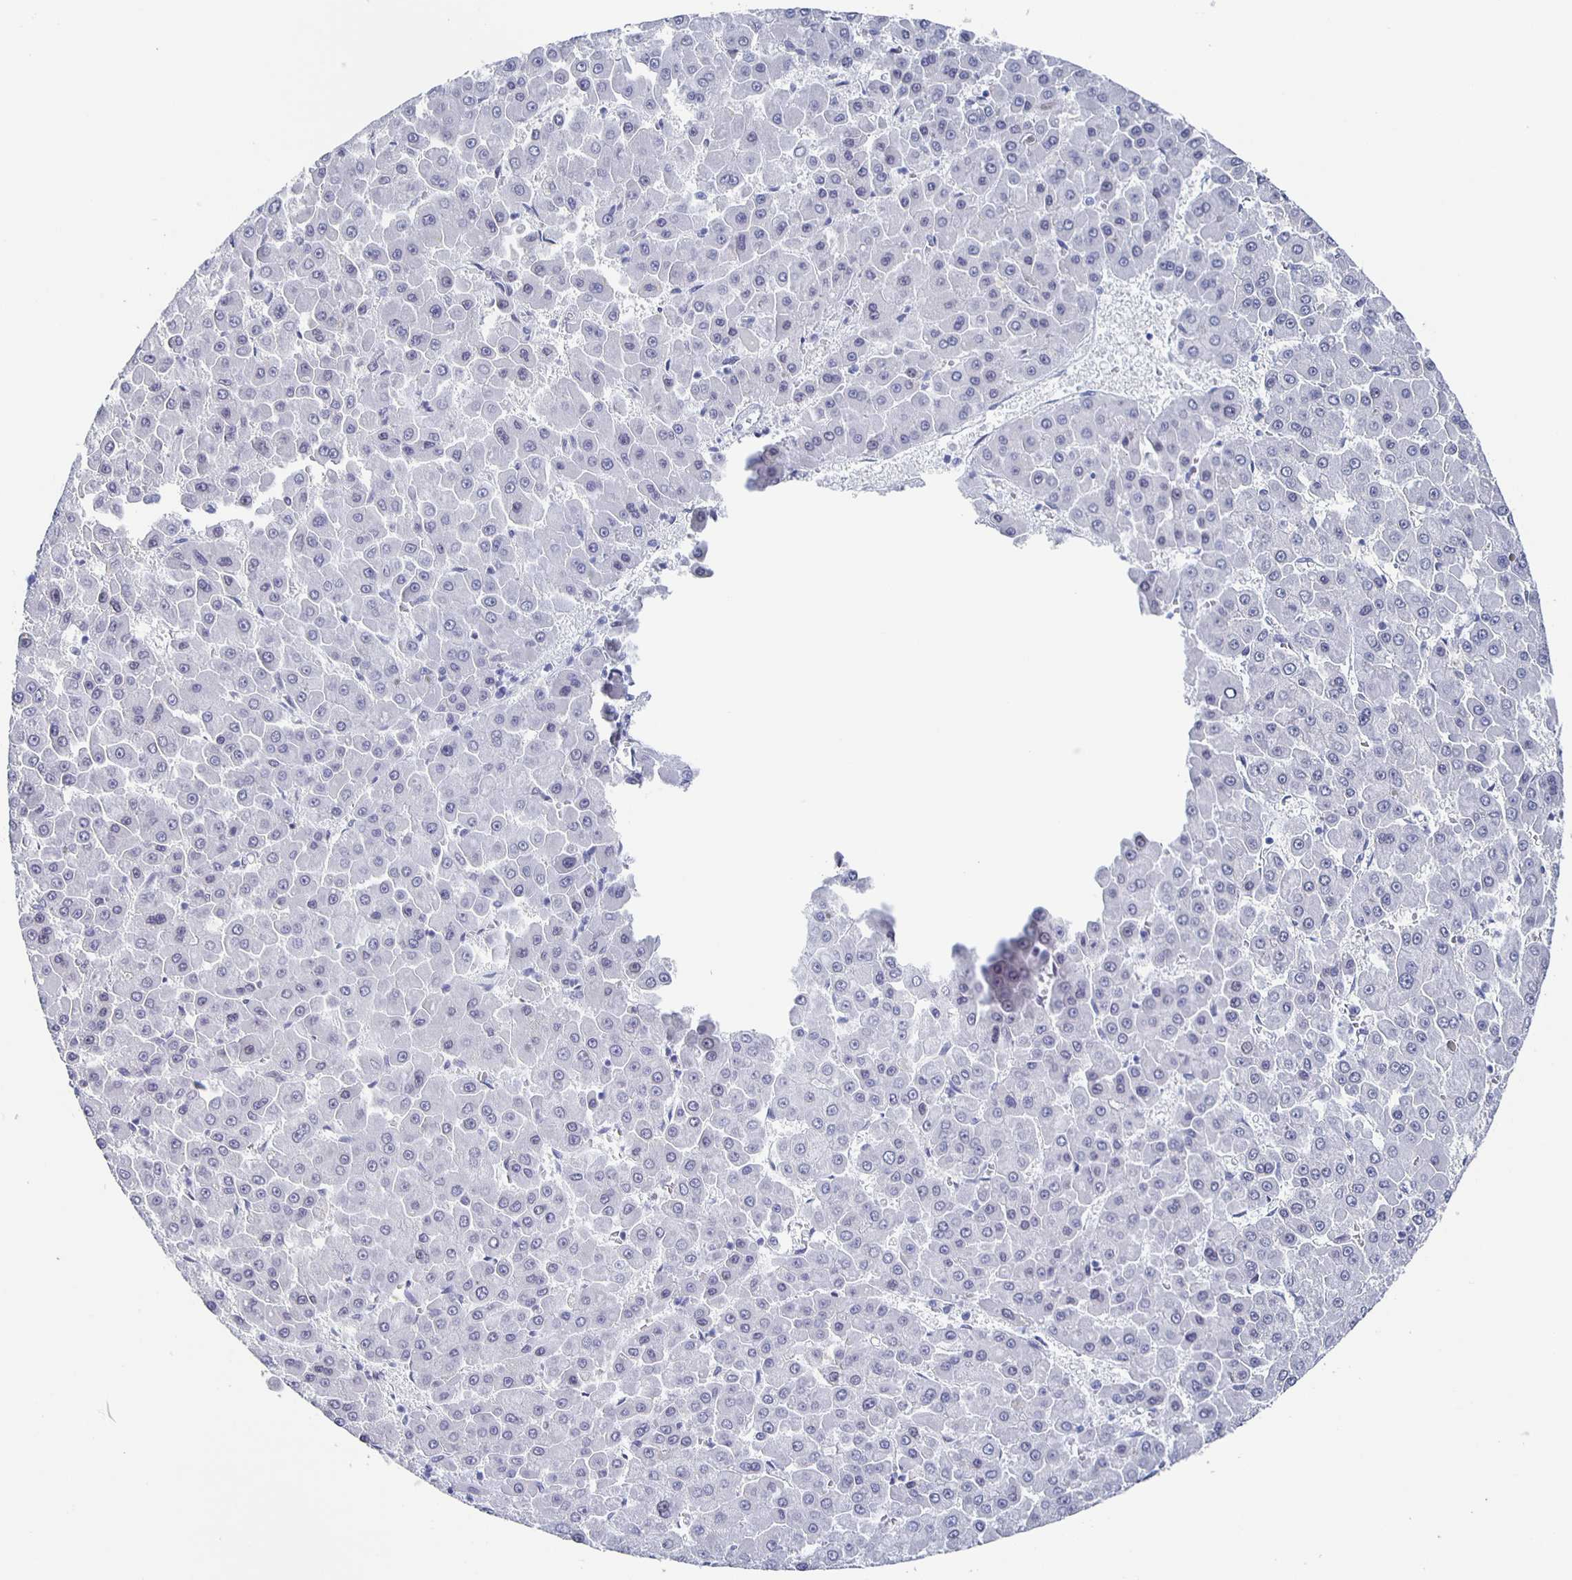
{"staining": {"intensity": "negative", "quantity": "none", "location": "none"}, "tissue": "liver cancer", "cell_type": "Tumor cells", "image_type": "cancer", "snomed": [{"axis": "morphology", "description": "Carcinoma, Hepatocellular, NOS"}, {"axis": "topography", "description": "Liver"}], "caption": "Tumor cells are negative for brown protein staining in liver cancer.", "gene": "CCDC17", "patient": {"sex": "male", "age": 78}}